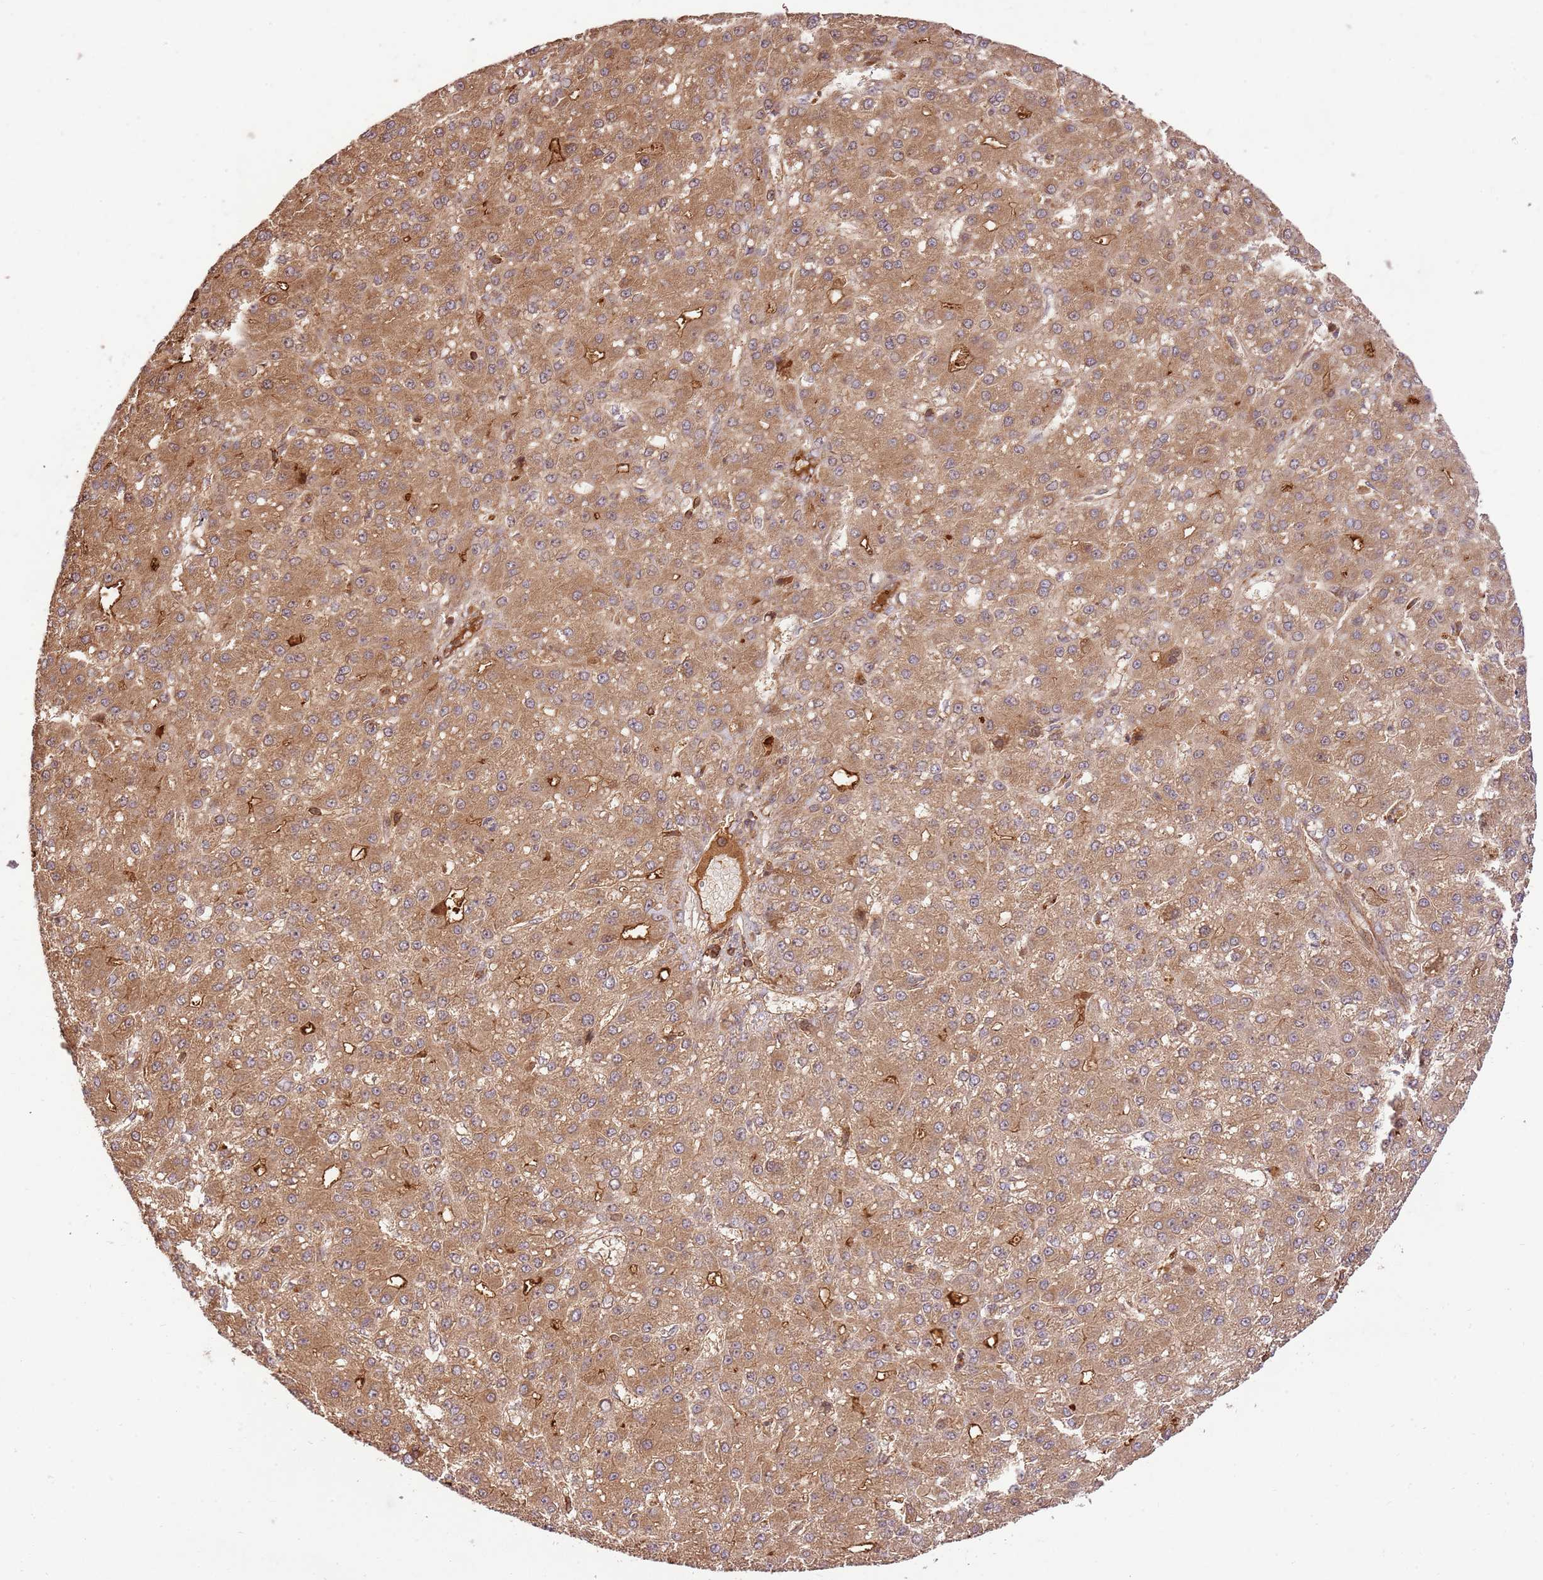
{"staining": {"intensity": "moderate", "quantity": ">75%", "location": "cytoplasmic/membranous"}, "tissue": "liver cancer", "cell_type": "Tumor cells", "image_type": "cancer", "snomed": [{"axis": "morphology", "description": "Carcinoma, Hepatocellular, NOS"}, {"axis": "topography", "description": "Liver"}], "caption": "The micrograph exhibits staining of hepatocellular carcinoma (liver), revealing moderate cytoplasmic/membranous protein staining (brown color) within tumor cells.", "gene": "KATNAL2", "patient": {"sex": "male", "age": 67}}